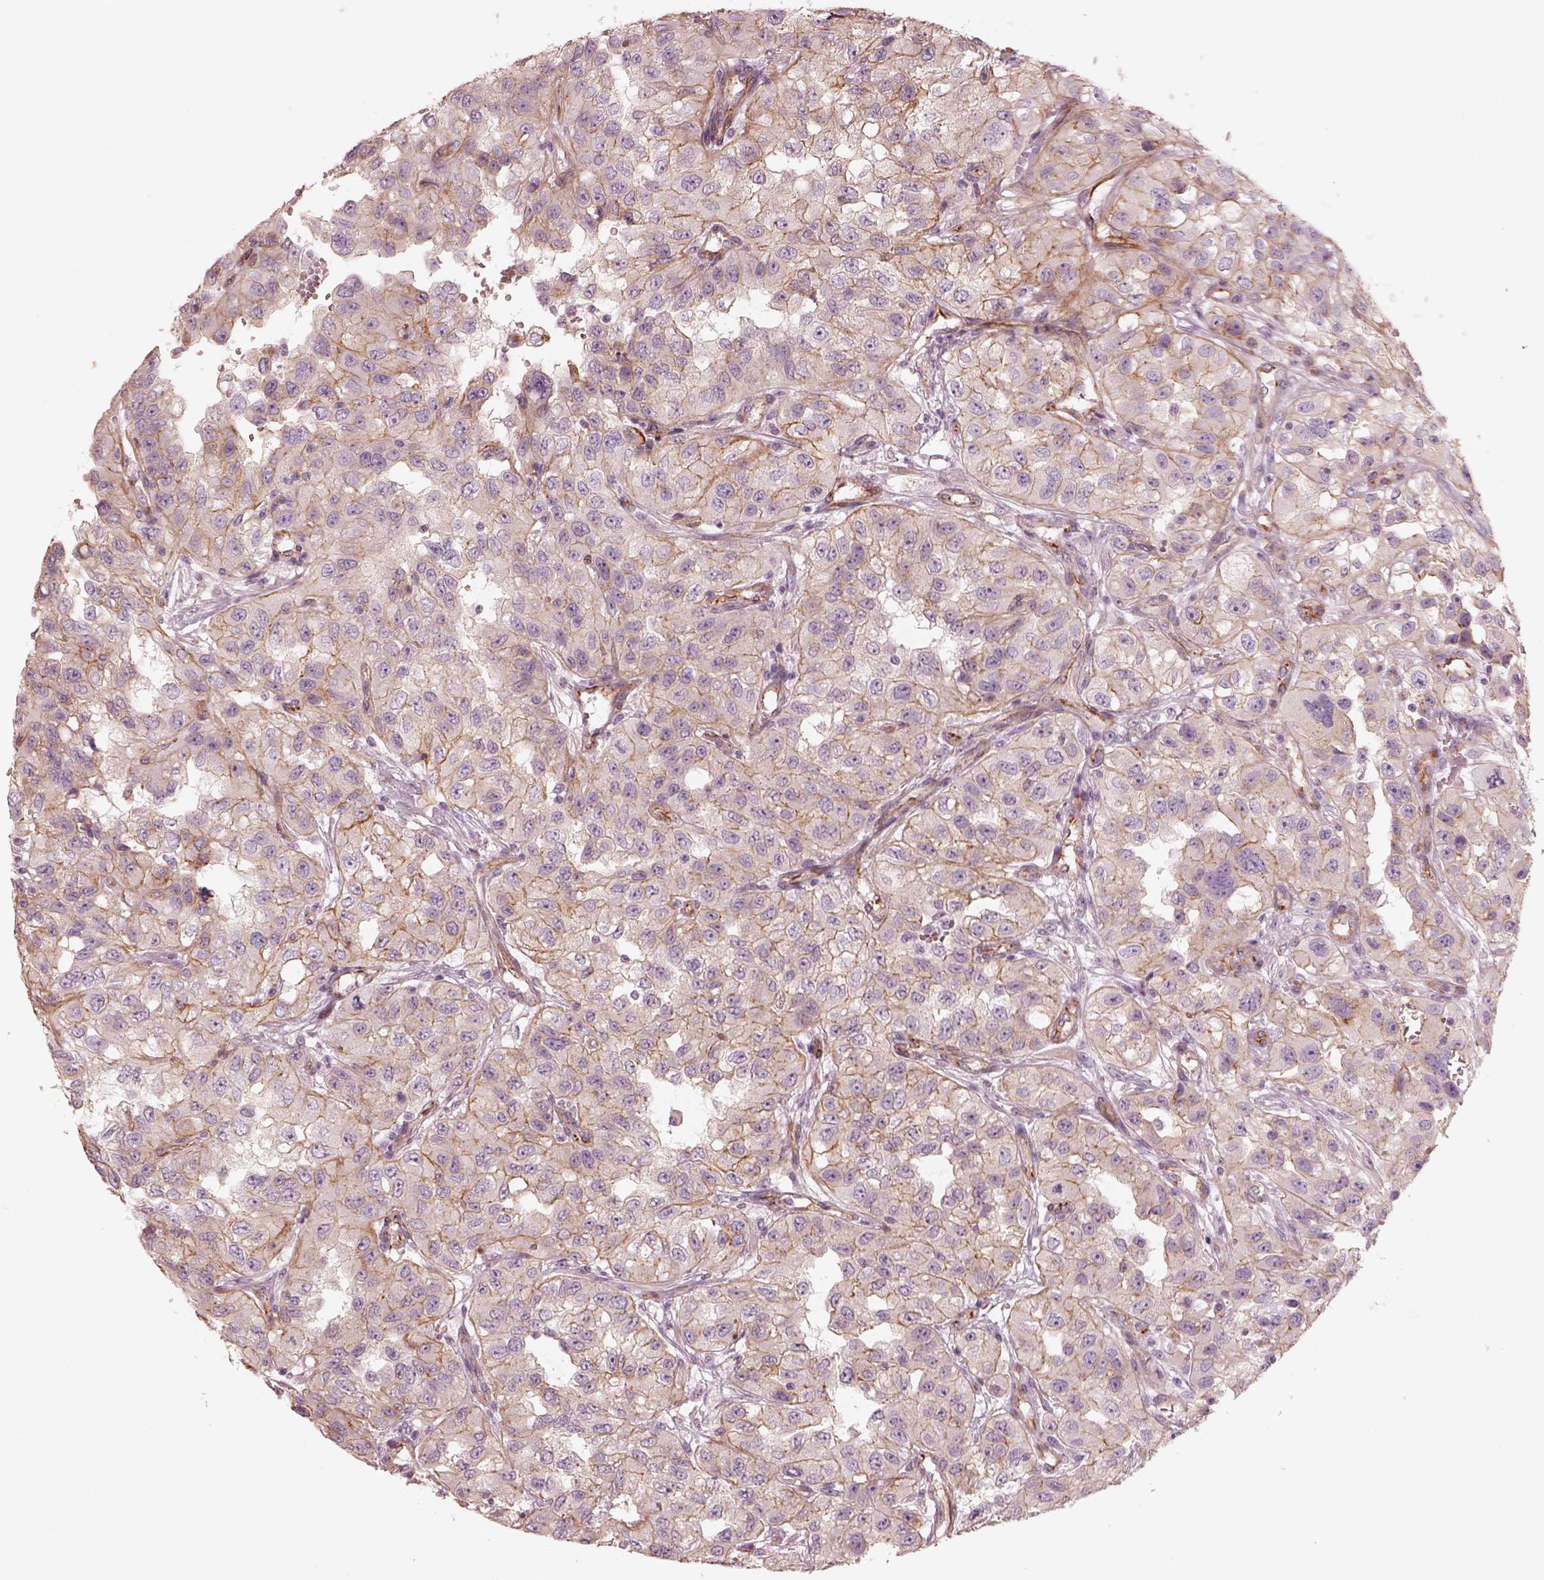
{"staining": {"intensity": "weak", "quantity": "25%-75%", "location": "cytoplasmic/membranous"}, "tissue": "renal cancer", "cell_type": "Tumor cells", "image_type": "cancer", "snomed": [{"axis": "morphology", "description": "Adenocarcinoma, NOS"}, {"axis": "topography", "description": "Kidney"}], "caption": "Immunohistochemistry (IHC) image of human renal adenocarcinoma stained for a protein (brown), which shows low levels of weak cytoplasmic/membranous expression in approximately 25%-75% of tumor cells.", "gene": "CRYM", "patient": {"sex": "male", "age": 64}}